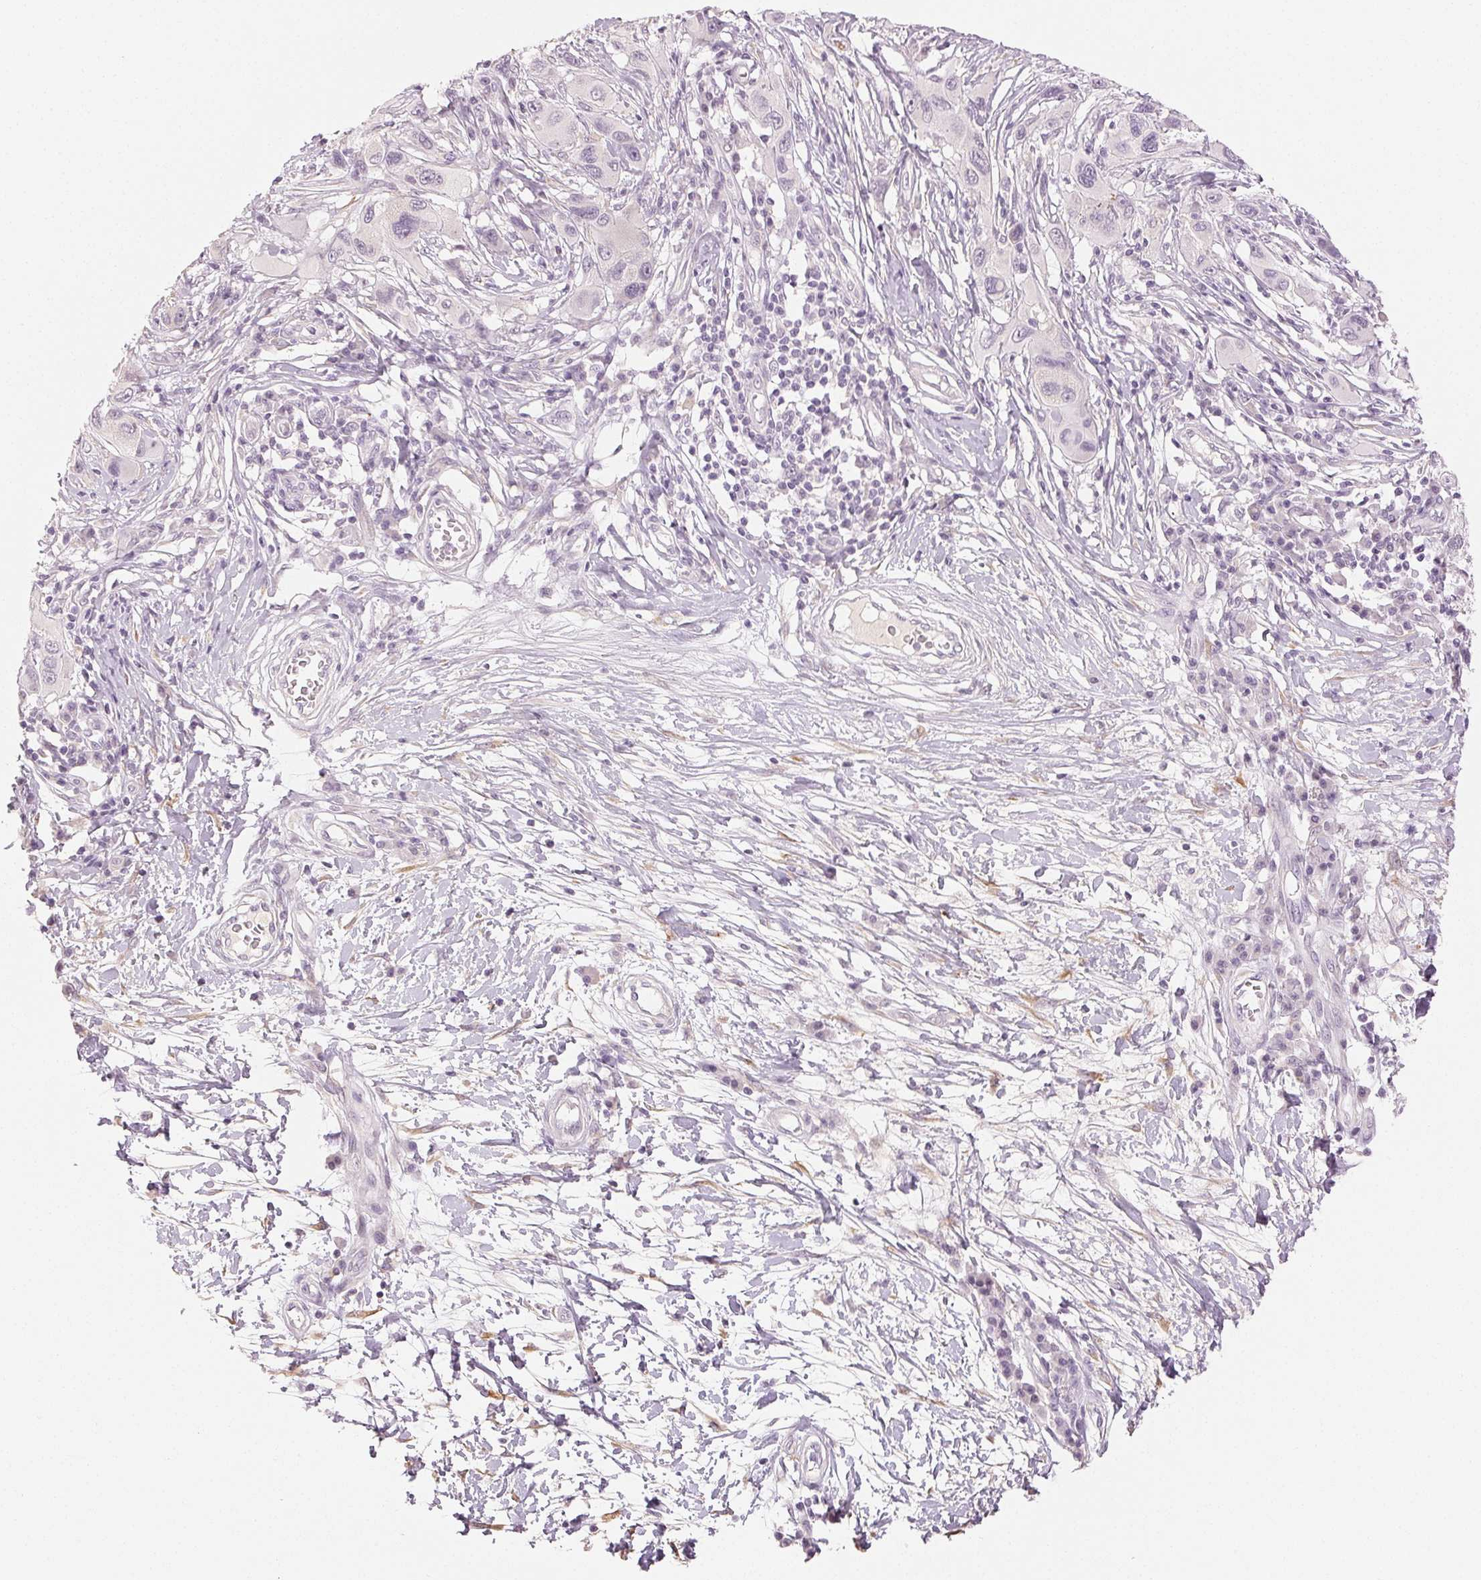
{"staining": {"intensity": "negative", "quantity": "none", "location": "none"}, "tissue": "melanoma", "cell_type": "Tumor cells", "image_type": "cancer", "snomed": [{"axis": "morphology", "description": "Malignant melanoma, NOS"}, {"axis": "topography", "description": "Skin"}], "caption": "High magnification brightfield microscopy of melanoma stained with DAB (3,3'-diaminobenzidine) (brown) and counterstained with hematoxylin (blue): tumor cells show no significant staining.", "gene": "MAP1LC3A", "patient": {"sex": "male", "age": 53}}